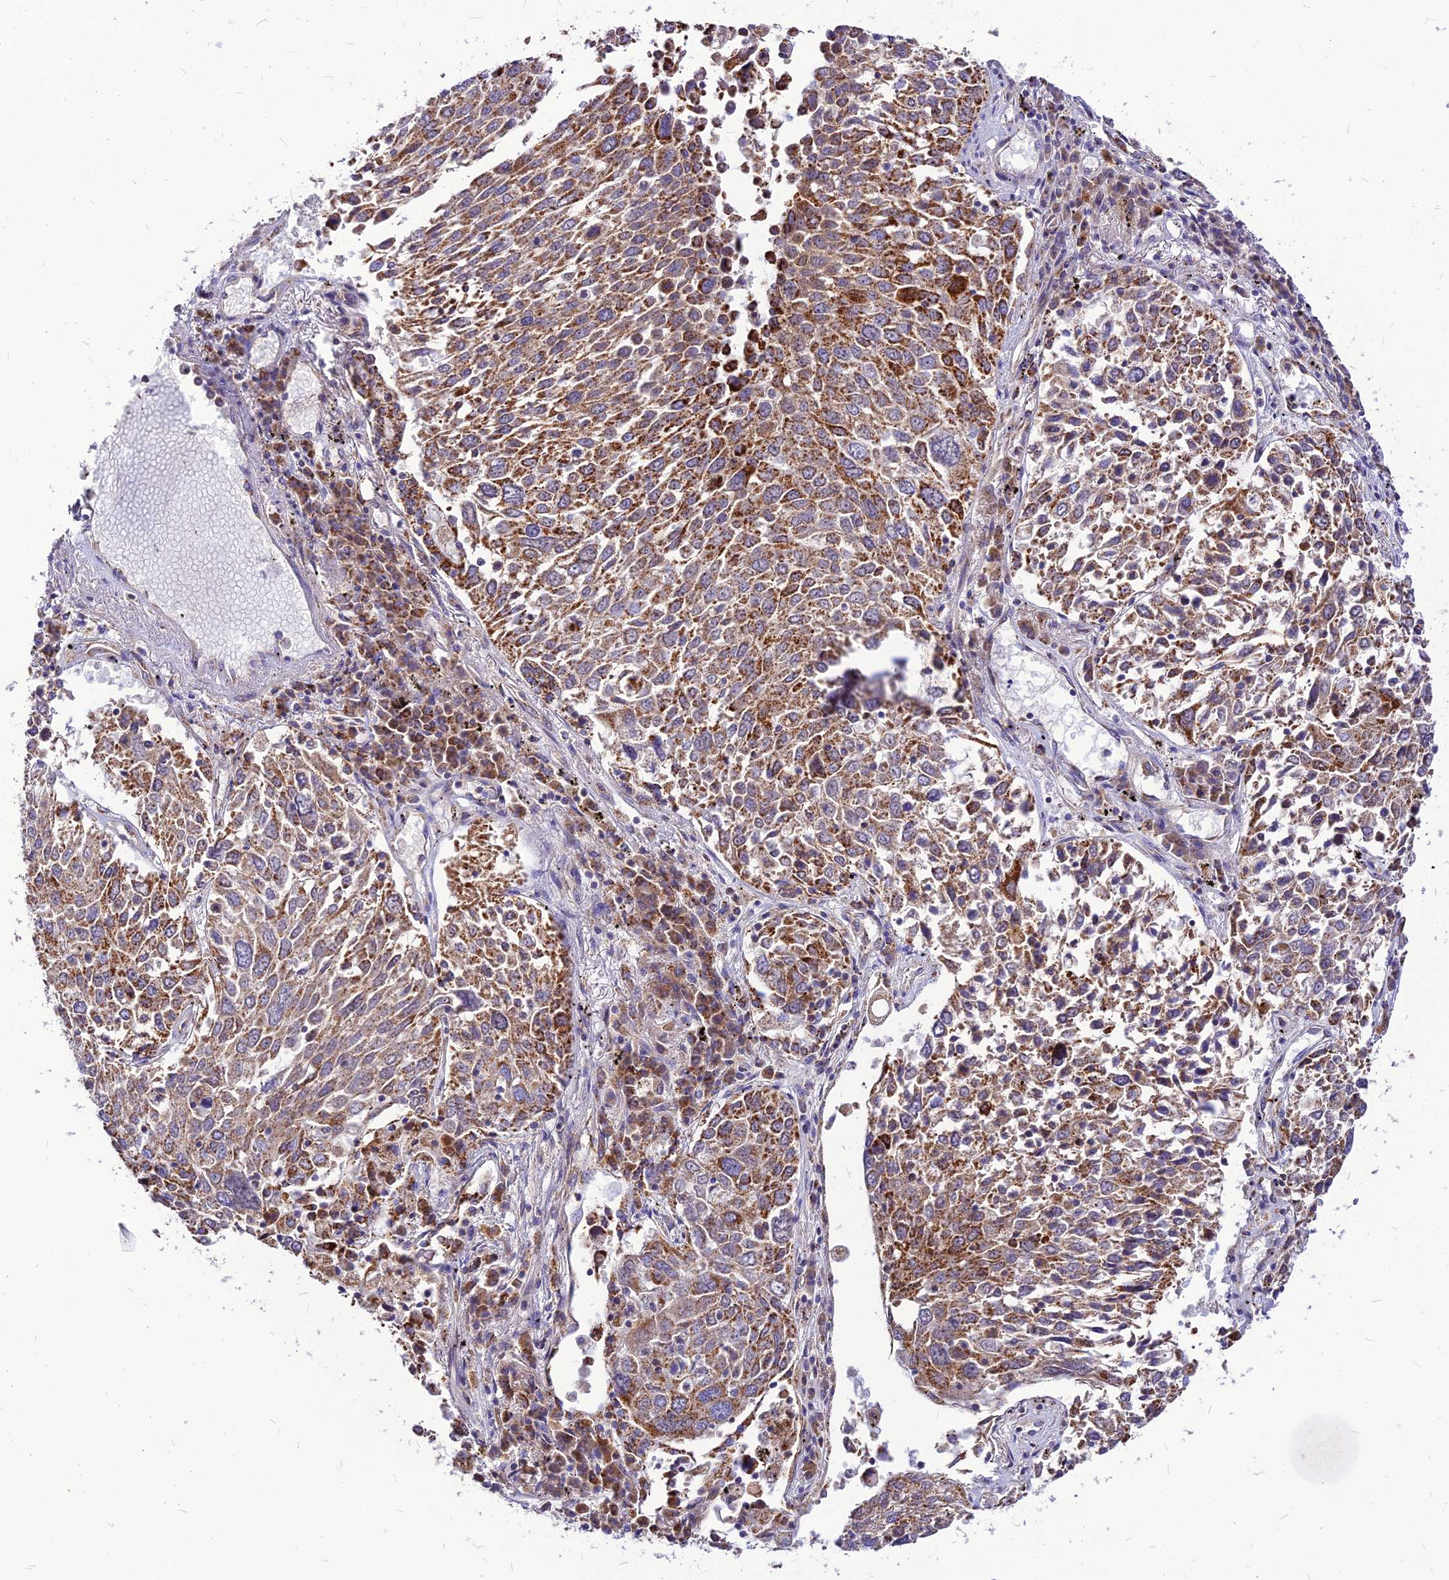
{"staining": {"intensity": "moderate", "quantity": ">75%", "location": "cytoplasmic/membranous"}, "tissue": "lung cancer", "cell_type": "Tumor cells", "image_type": "cancer", "snomed": [{"axis": "morphology", "description": "Squamous cell carcinoma, NOS"}, {"axis": "topography", "description": "Lung"}], "caption": "Lung cancer (squamous cell carcinoma) was stained to show a protein in brown. There is medium levels of moderate cytoplasmic/membranous staining in about >75% of tumor cells.", "gene": "ECI1", "patient": {"sex": "male", "age": 65}}